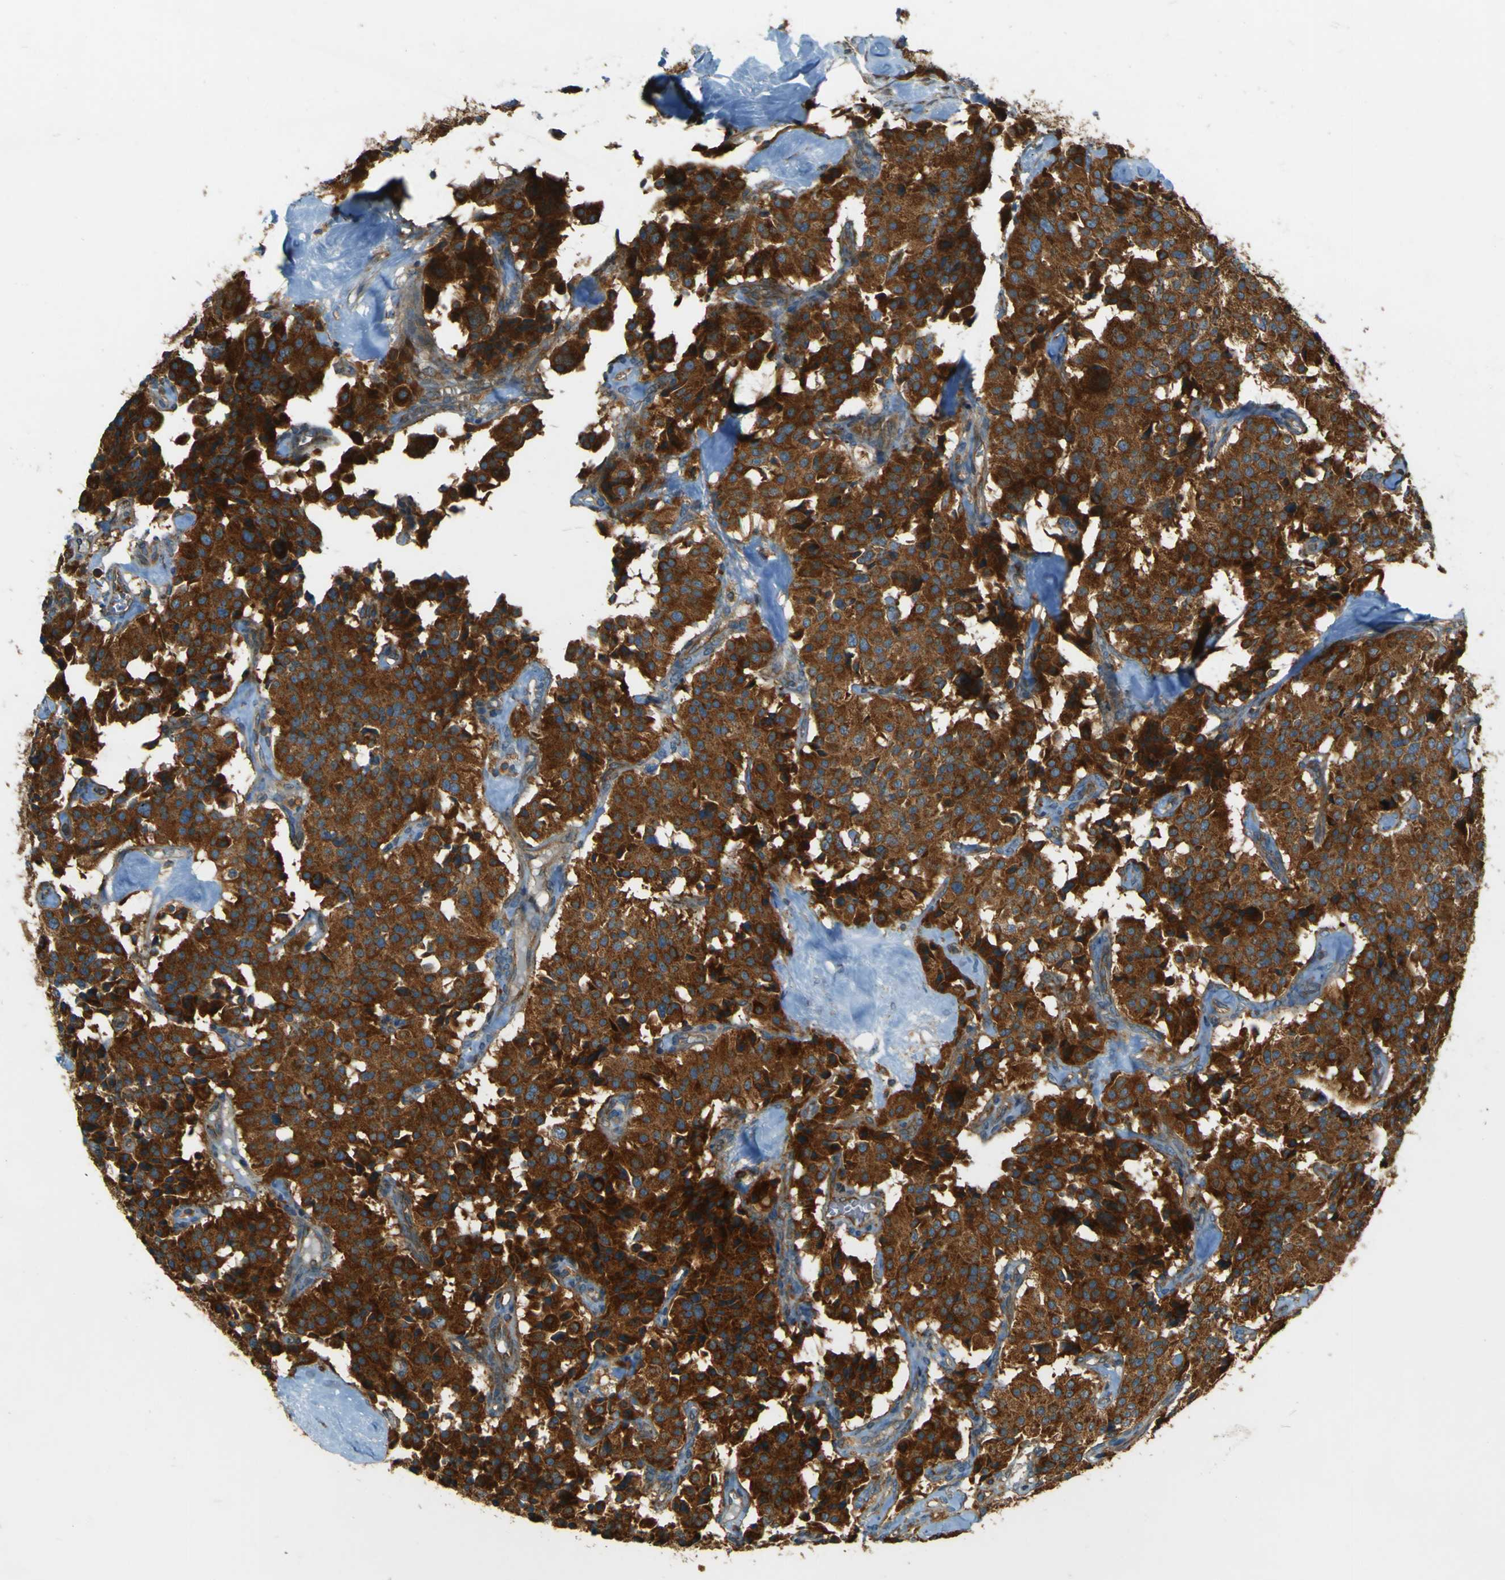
{"staining": {"intensity": "strong", "quantity": ">75%", "location": "cytoplasmic/membranous"}, "tissue": "carcinoid", "cell_type": "Tumor cells", "image_type": "cancer", "snomed": [{"axis": "morphology", "description": "Carcinoid, malignant, NOS"}, {"axis": "topography", "description": "Lung"}], "caption": "Carcinoid stained with IHC exhibits strong cytoplasmic/membranous staining in approximately >75% of tumor cells. Nuclei are stained in blue.", "gene": "DNAJC5", "patient": {"sex": "male", "age": 30}}